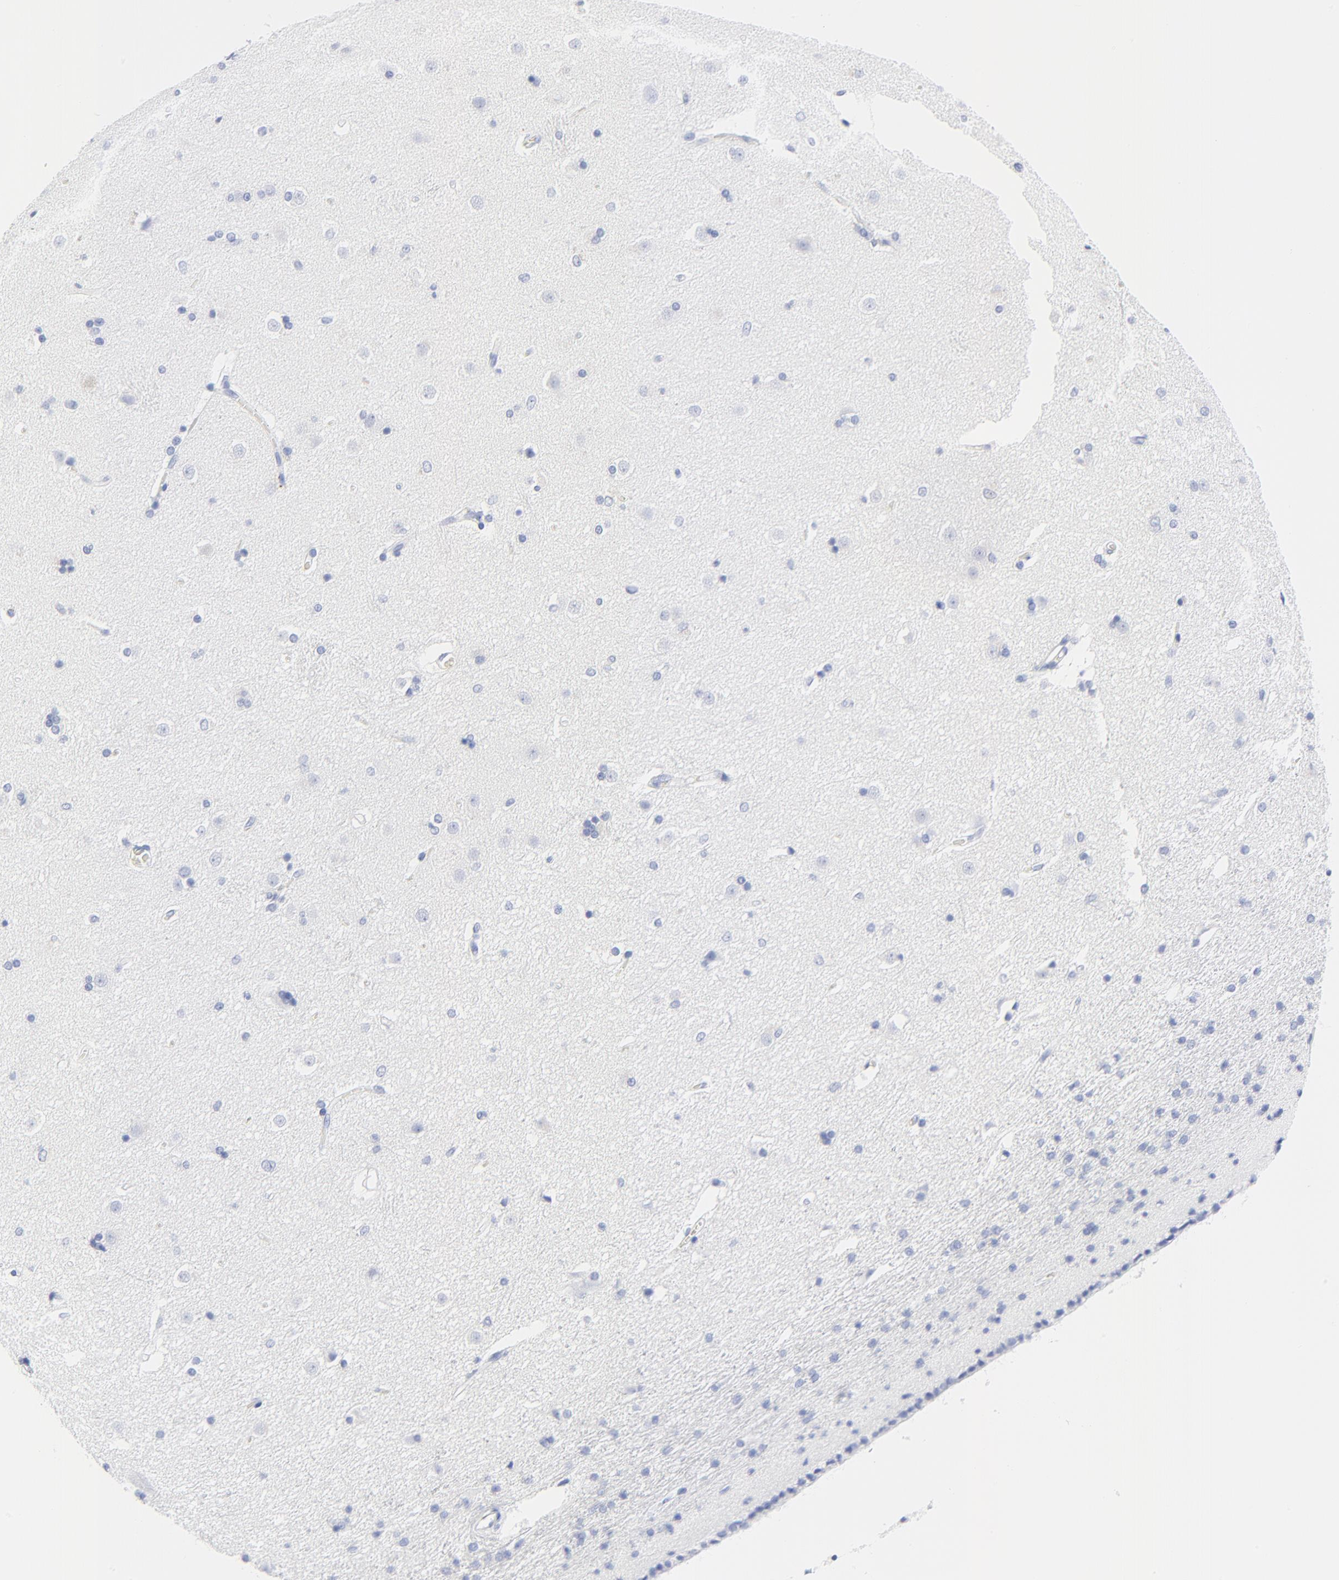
{"staining": {"intensity": "negative", "quantity": "none", "location": "none"}, "tissue": "caudate", "cell_type": "Glial cells", "image_type": "normal", "snomed": [{"axis": "morphology", "description": "Normal tissue, NOS"}, {"axis": "topography", "description": "Lateral ventricle wall"}], "caption": "The immunohistochemistry (IHC) image has no significant positivity in glial cells of caudate.", "gene": "LCK", "patient": {"sex": "female", "age": 19}}